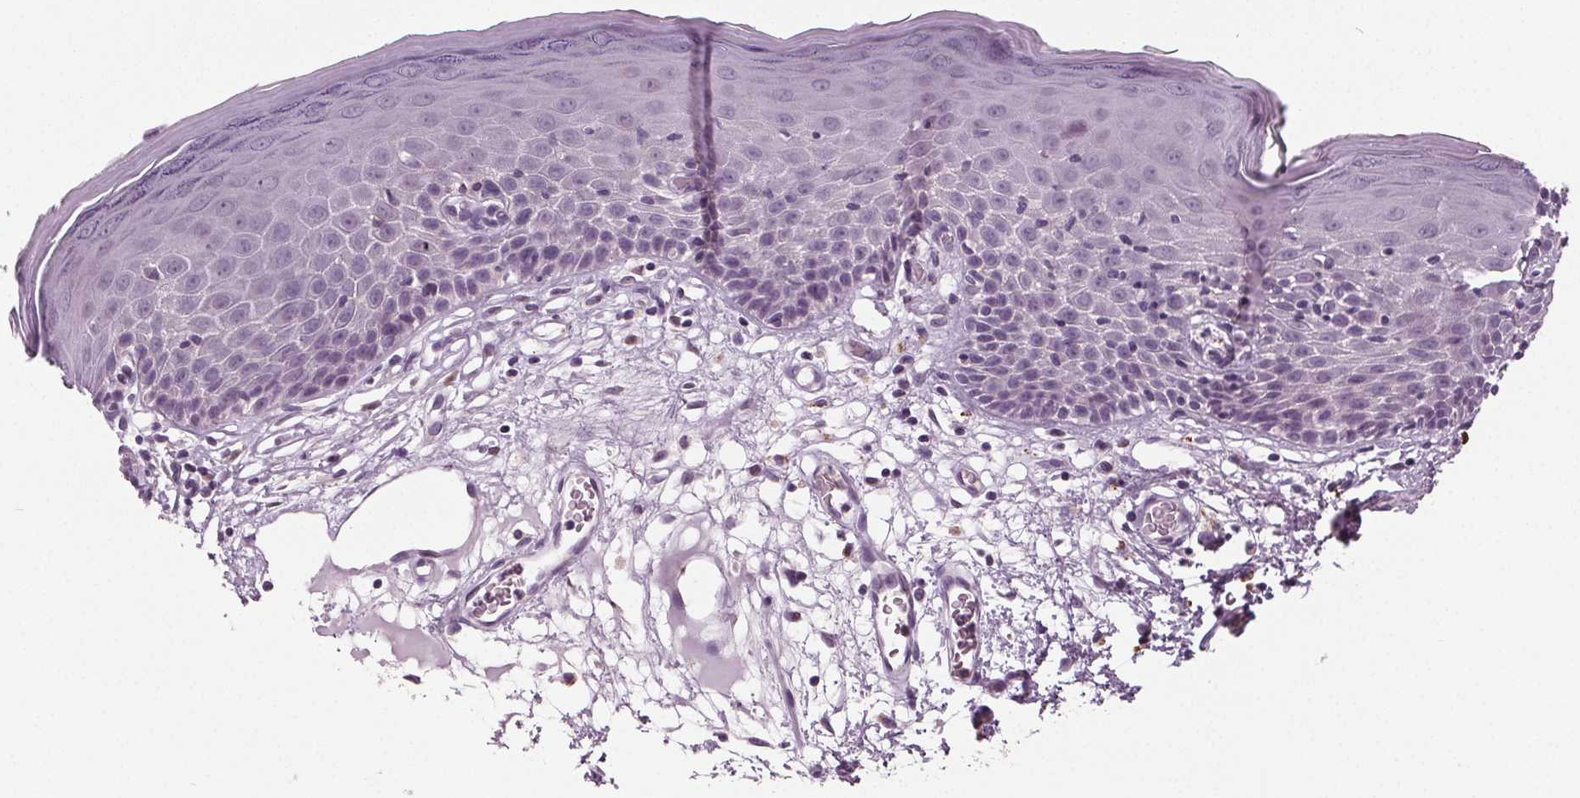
{"staining": {"intensity": "moderate", "quantity": "<25%", "location": "cytoplasmic/membranous"}, "tissue": "skin", "cell_type": "Epidermal cells", "image_type": "normal", "snomed": [{"axis": "morphology", "description": "Normal tissue, NOS"}, {"axis": "topography", "description": "Vulva"}], "caption": "Immunohistochemical staining of unremarkable human skin shows moderate cytoplasmic/membranous protein positivity in about <25% of epidermal cells. (IHC, brightfield microscopy, high magnification).", "gene": "BHLHE22", "patient": {"sex": "female", "age": 68}}